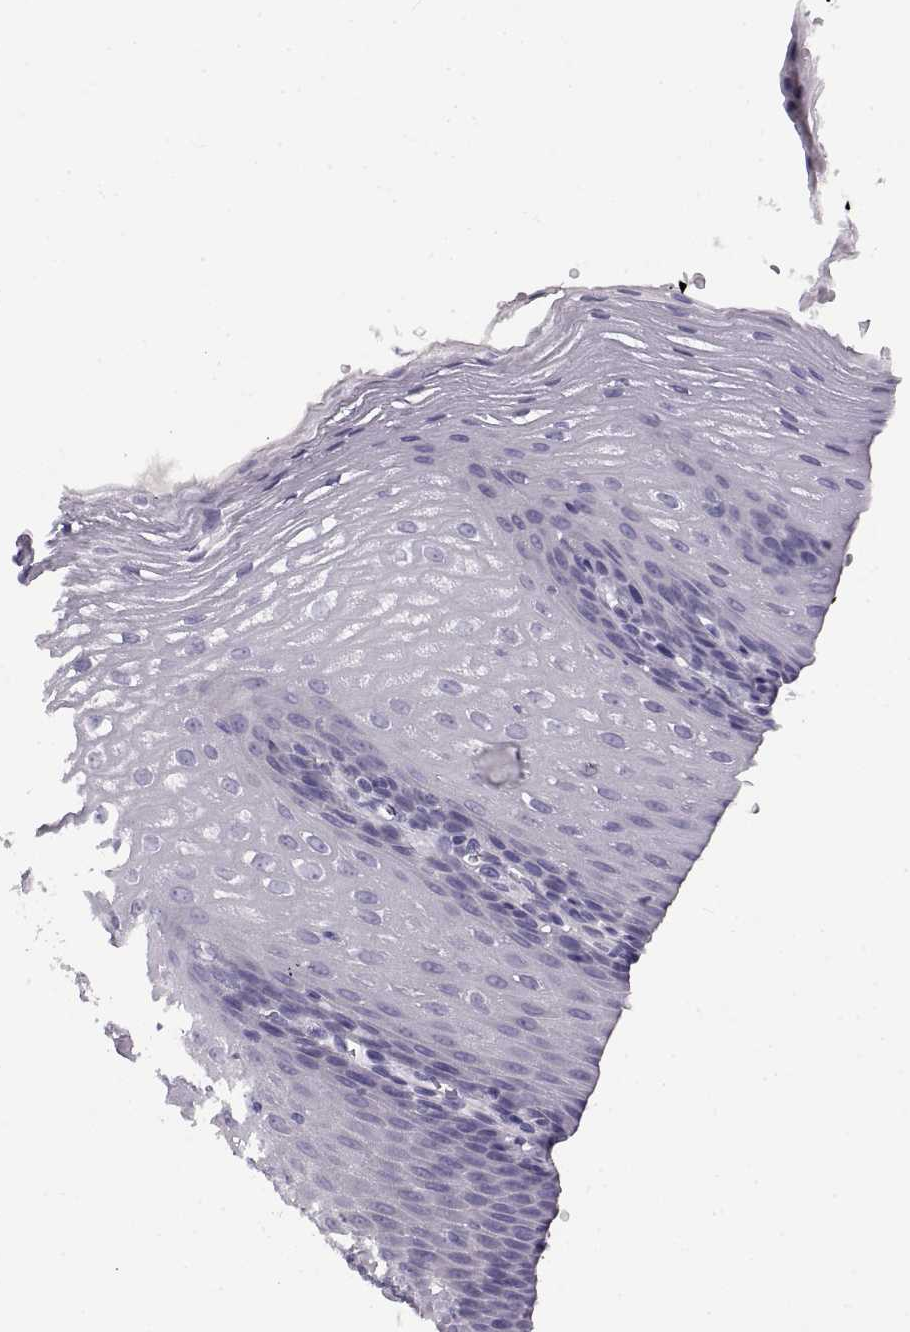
{"staining": {"intensity": "negative", "quantity": "none", "location": "none"}, "tissue": "esophagus", "cell_type": "Squamous epithelial cells", "image_type": "normal", "snomed": [{"axis": "morphology", "description": "Normal tissue, NOS"}, {"axis": "topography", "description": "Esophagus"}], "caption": "Immunohistochemical staining of benign human esophagus displays no significant expression in squamous epithelial cells.", "gene": "CRYBB3", "patient": {"sex": "male", "age": 72}}